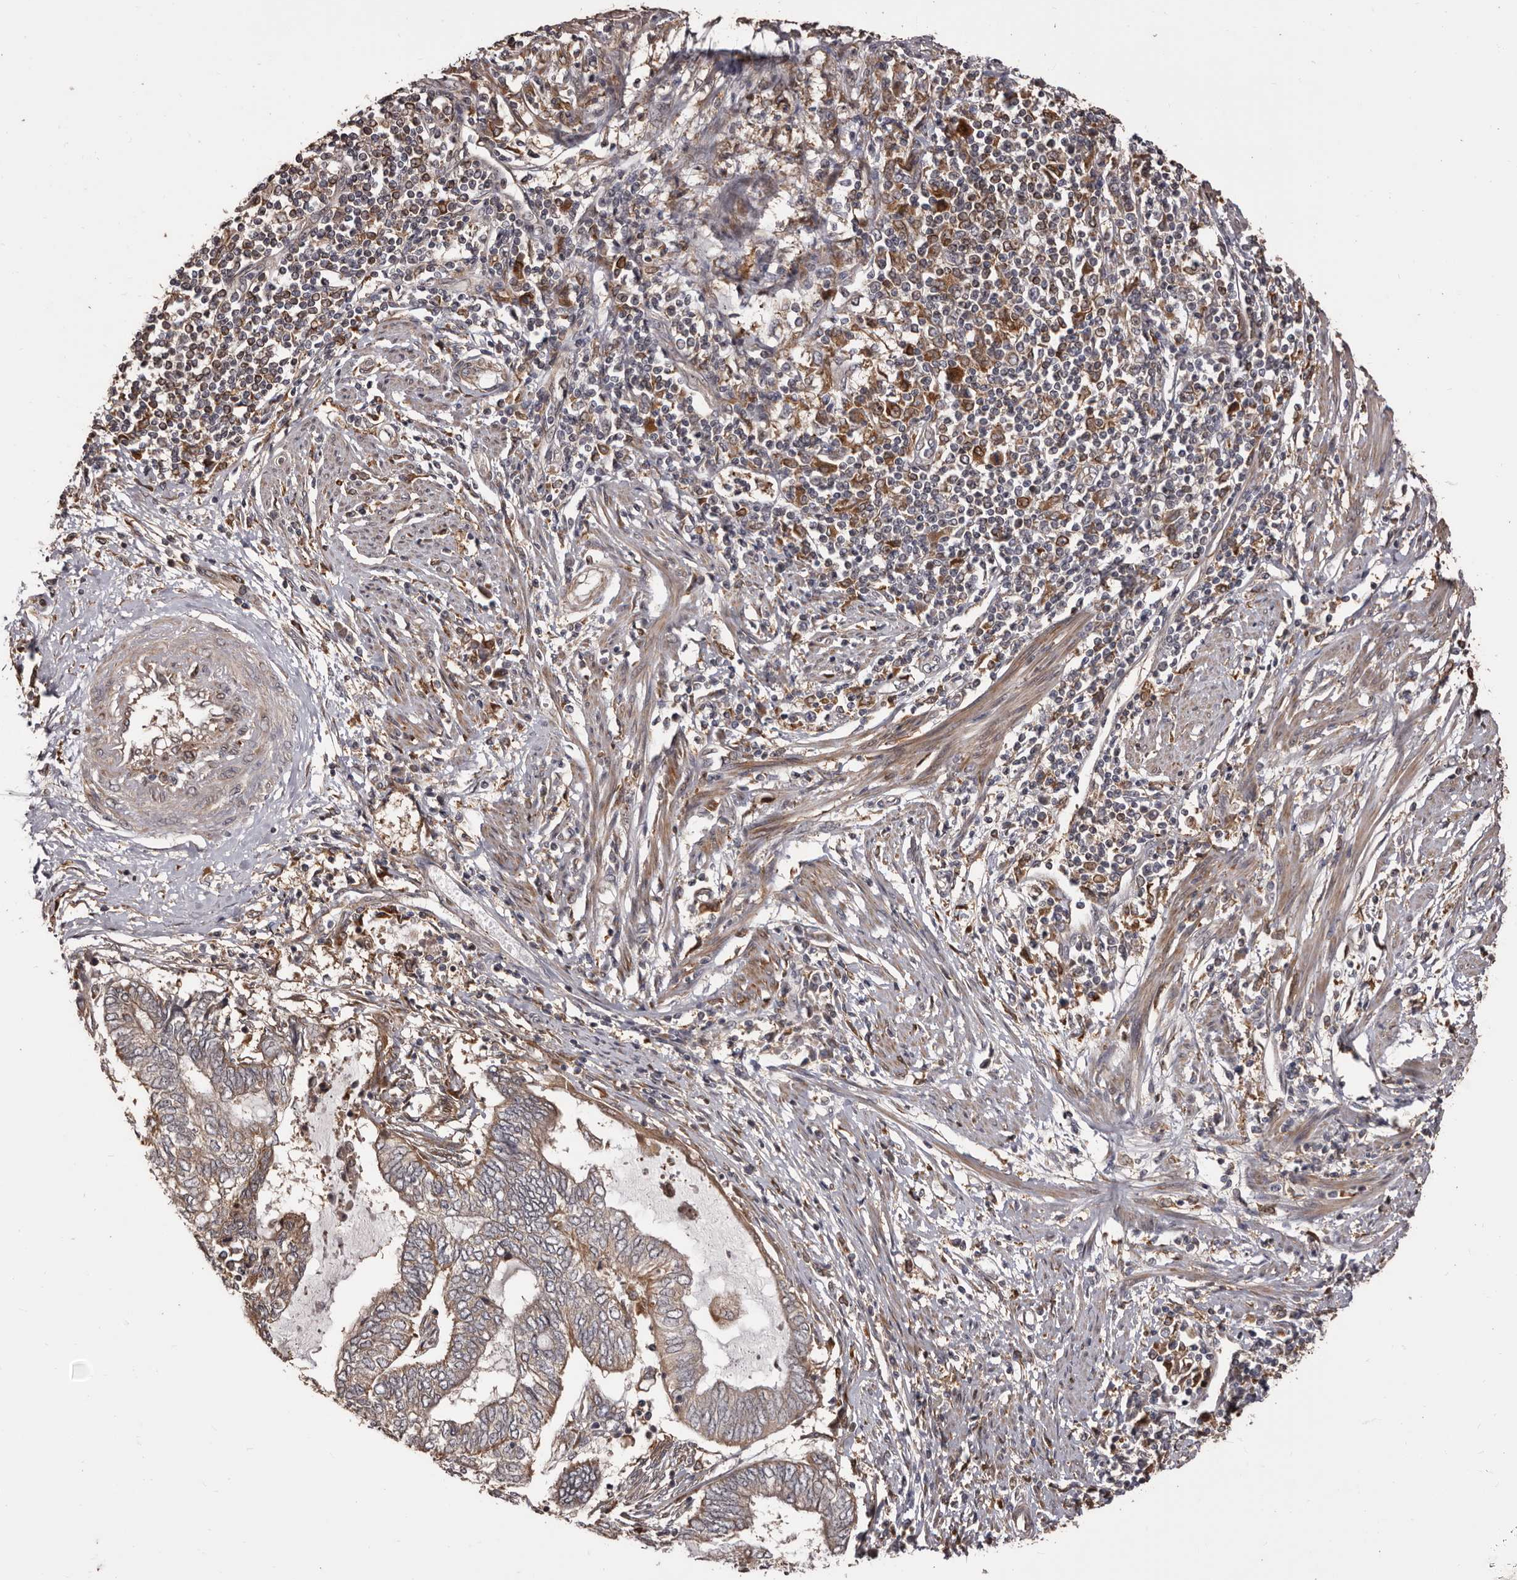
{"staining": {"intensity": "moderate", "quantity": "<25%", "location": "cytoplasmic/membranous"}, "tissue": "endometrial cancer", "cell_type": "Tumor cells", "image_type": "cancer", "snomed": [{"axis": "morphology", "description": "Adenocarcinoma, NOS"}, {"axis": "topography", "description": "Uterus"}, {"axis": "topography", "description": "Endometrium"}], "caption": "DAB immunohistochemical staining of human endometrial cancer (adenocarcinoma) demonstrates moderate cytoplasmic/membranous protein expression in about <25% of tumor cells.", "gene": "ZCCHC7", "patient": {"sex": "female", "age": 70}}